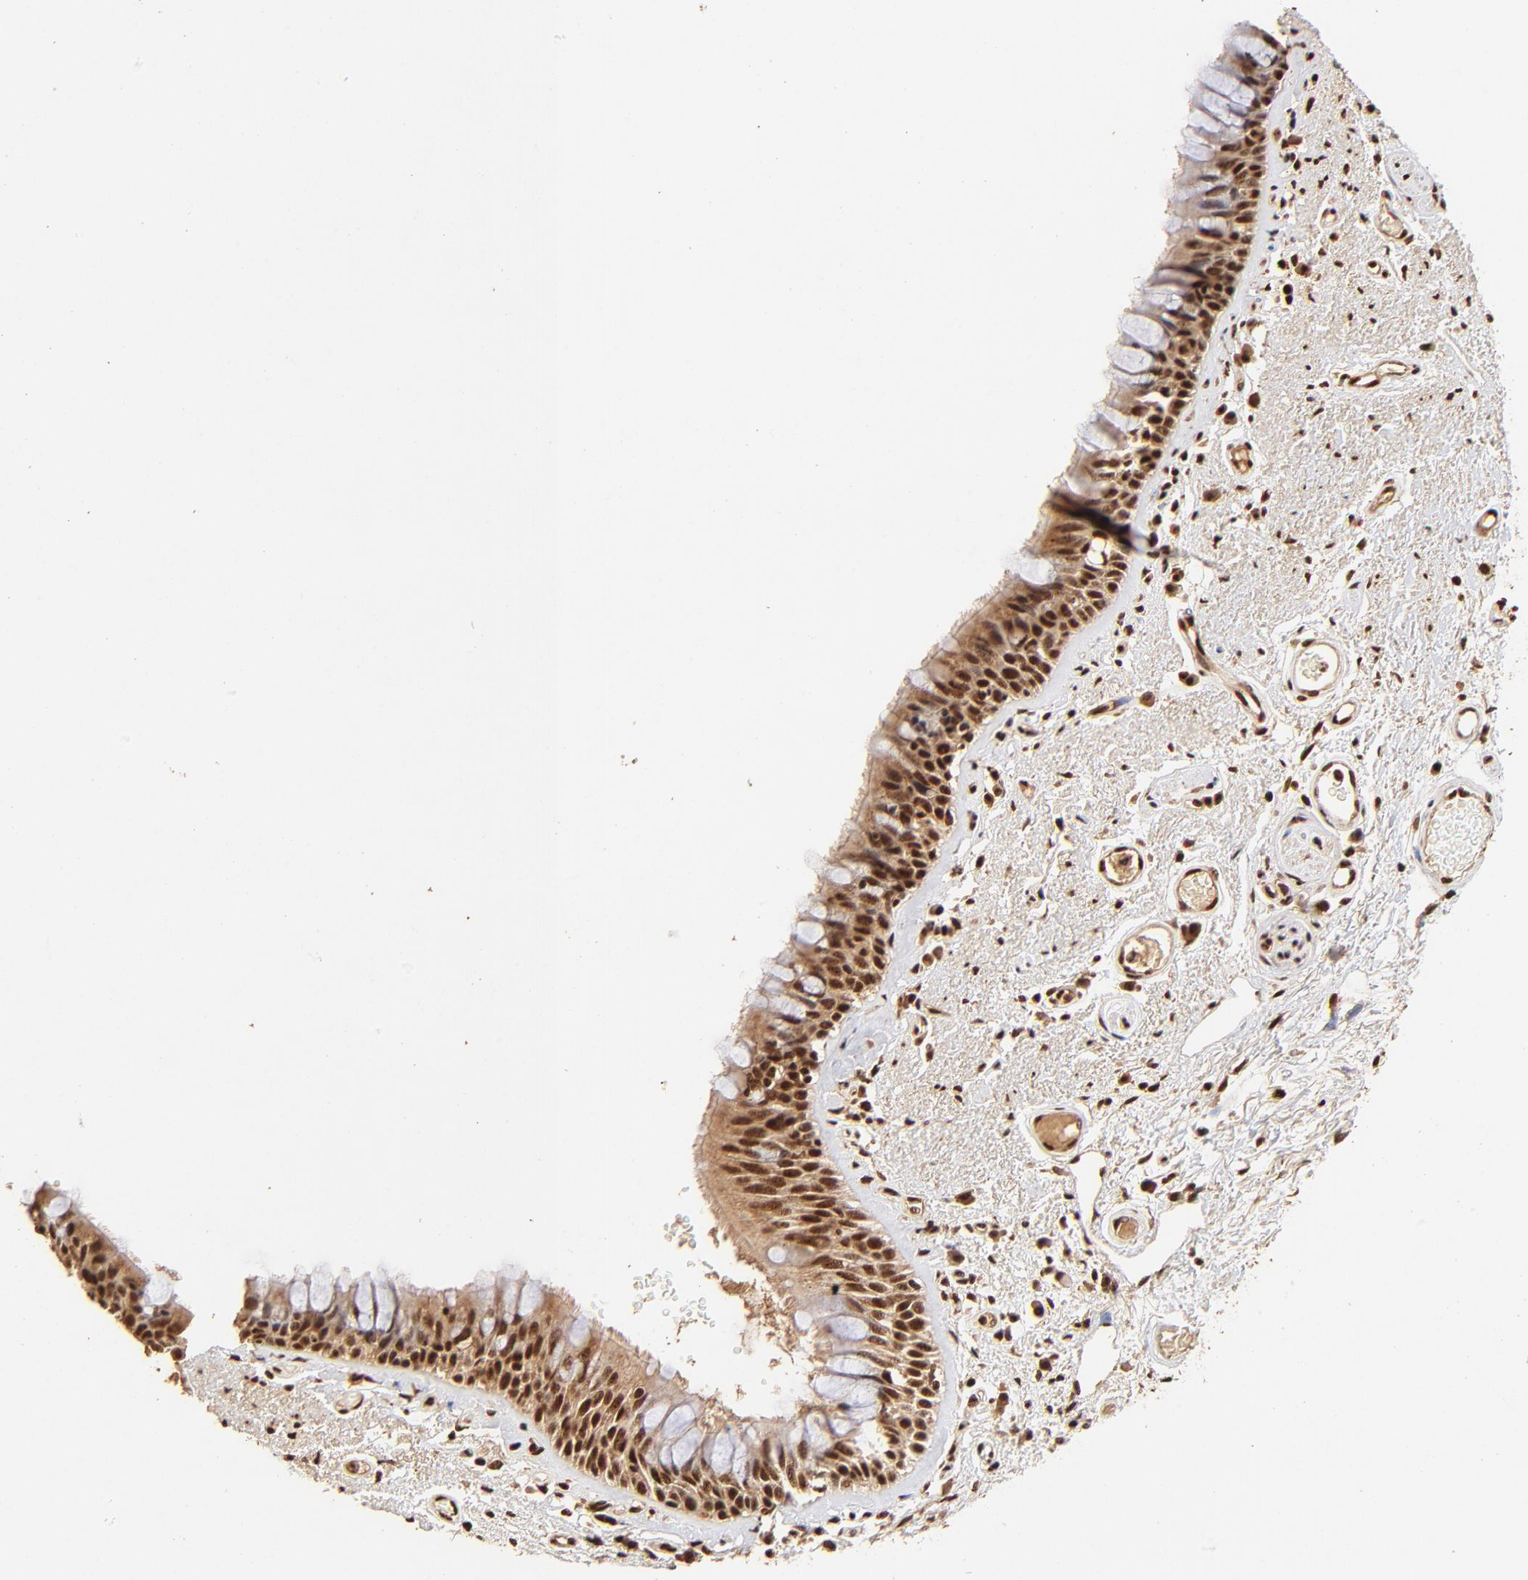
{"staining": {"intensity": "strong", "quantity": ">75%", "location": "cytoplasmic/membranous,nuclear"}, "tissue": "bronchus", "cell_type": "Respiratory epithelial cells", "image_type": "normal", "snomed": [{"axis": "morphology", "description": "Normal tissue, NOS"}, {"axis": "morphology", "description": "Adenocarcinoma, NOS"}, {"axis": "topography", "description": "Bronchus"}, {"axis": "topography", "description": "Lung"}], "caption": "Immunohistochemical staining of normal bronchus demonstrates high levels of strong cytoplasmic/membranous,nuclear staining in about >75% of respiratory epithelial cells.", "gene": "MED12", "patient": {"sex": "female", "age": 54}}